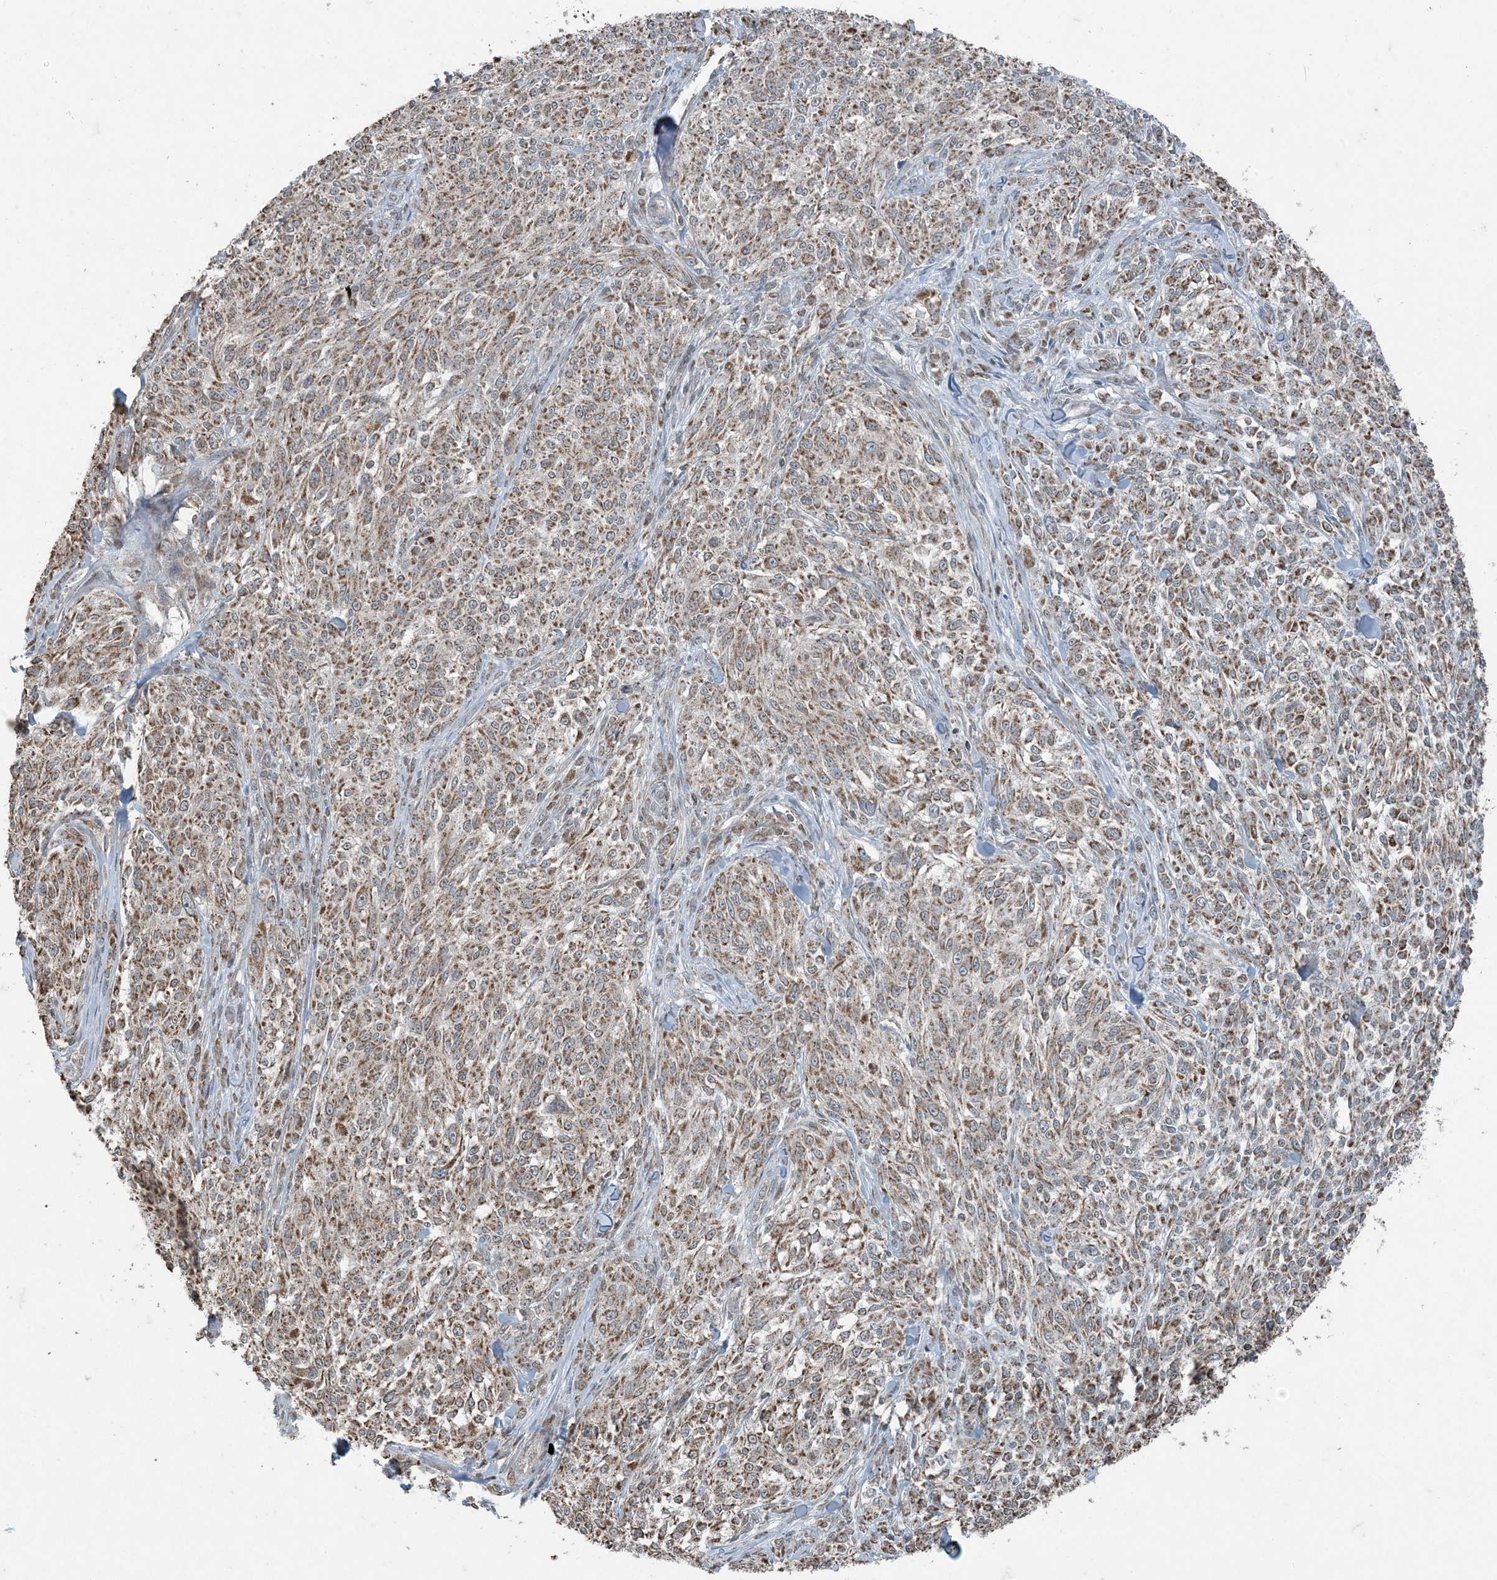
{"staining": {"intensity": "moderate", "quantity": ">75%", "location": "cytoplasmic/membranous"}, "tissue": "melanoma", "cell_type": "Tumor cells", "image_type": "cancer", "snomed": [{"axis": "morphology", "description": "Malignant melanoma, NOS"}, {"axis": "topography", "description": "Skin of trunk"}], "caption": "Immunohistochemistry photomicrograph of neoplastic tissue: melanoma stained using immunohistochemistry (IHC) exhibits medium levels of moderate protein expression localized specifically in the cytoplasmic/membranous of tumor cells, appearing as a cytoplasmic/membranous brown color.", "gene": "GNL1", "patient": {"sex": "male", "age": 71}}